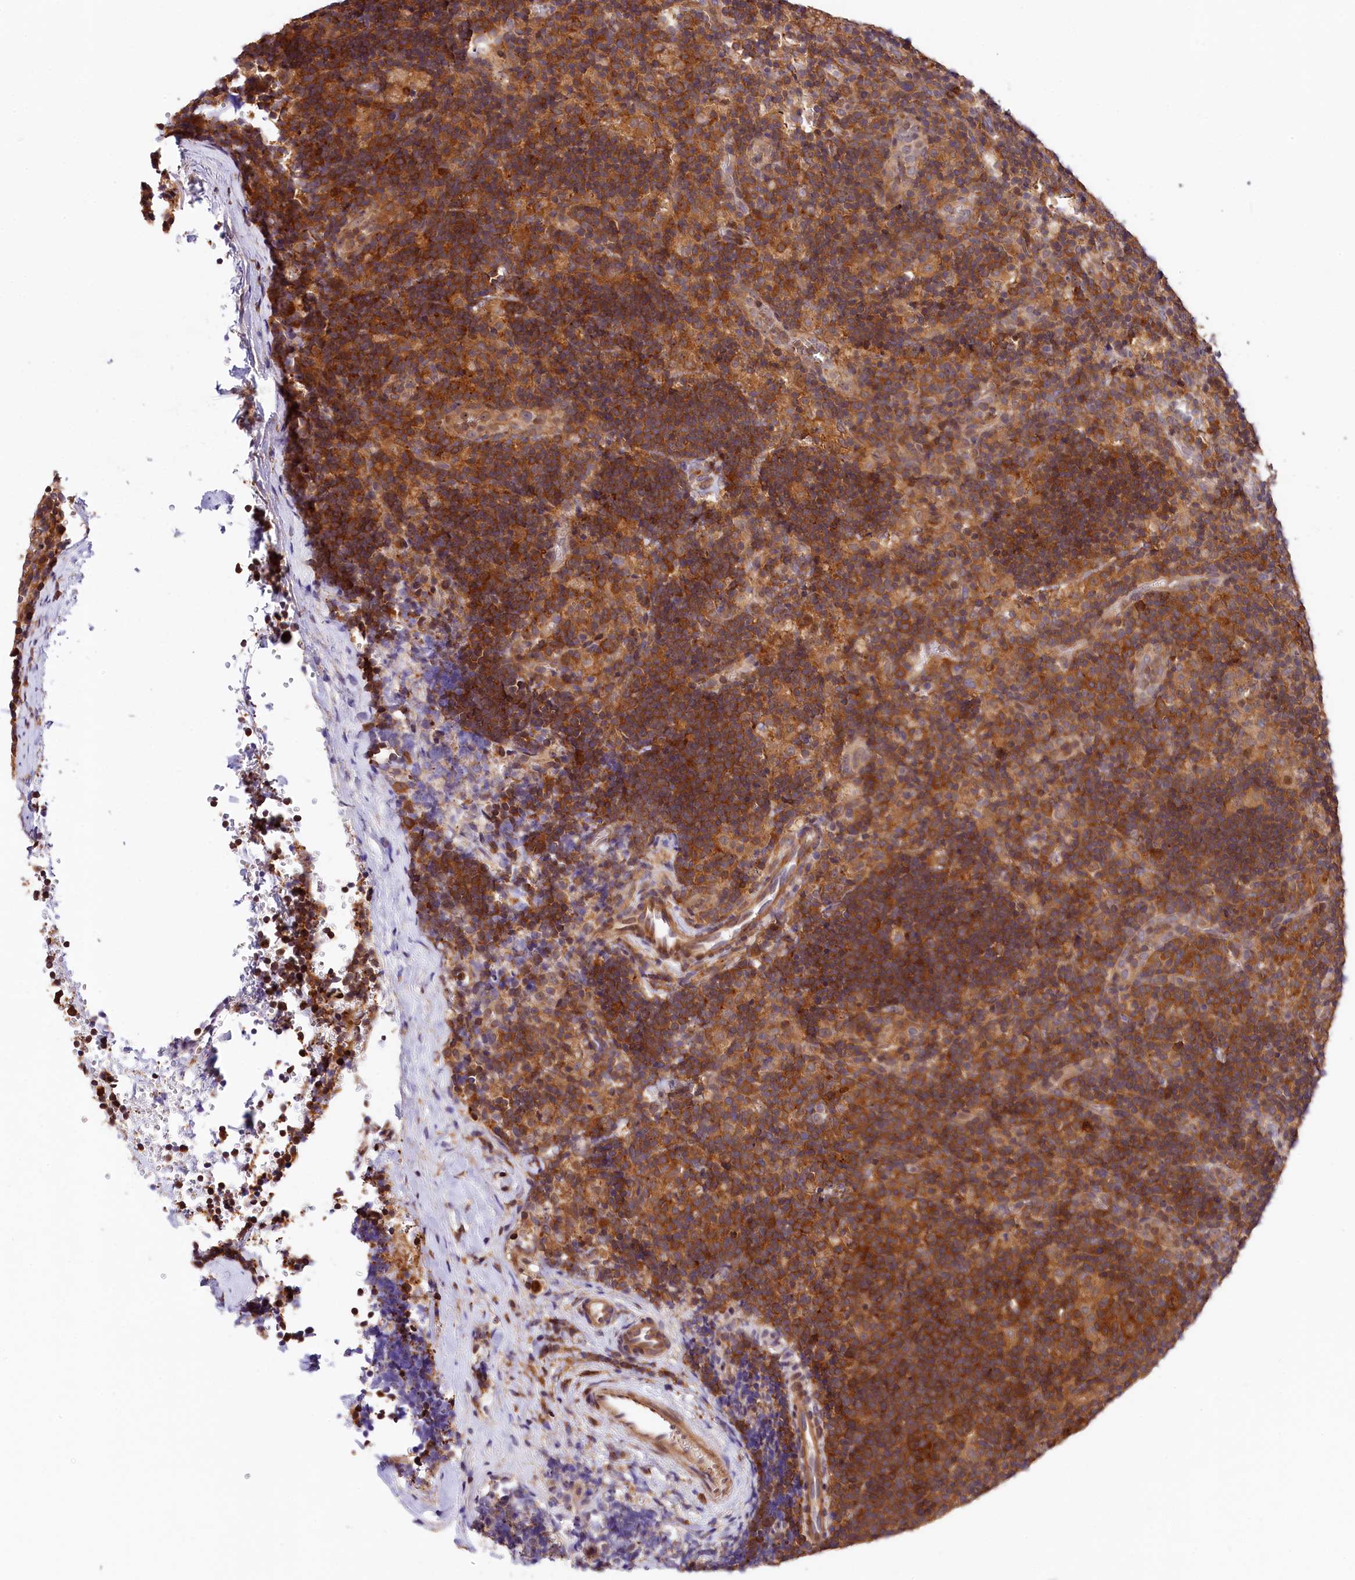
{"staining": {"intensity": "moderate", "quantity": ">75%", "location": "cytoplasmic/membranous"}, "tissue": "lymphoma", "cell_type": "Tumor cells", "image_type": "cancer", "snomed": [{"axis": "morphology", "description": "Hodgkin's disease, NOS"}, {"axis": "topography", "description": "Lymph node"}], "caption": "DAB (3,3'-diaminobenzidine) immunohistochemical staining of human Hodgkin's disease displays moderate cytoplasmic/membranous protein positivity in about >75% of tumor cells.", "gene": "CHORDC1", "patient": {"sex": "female", "age": 57}}